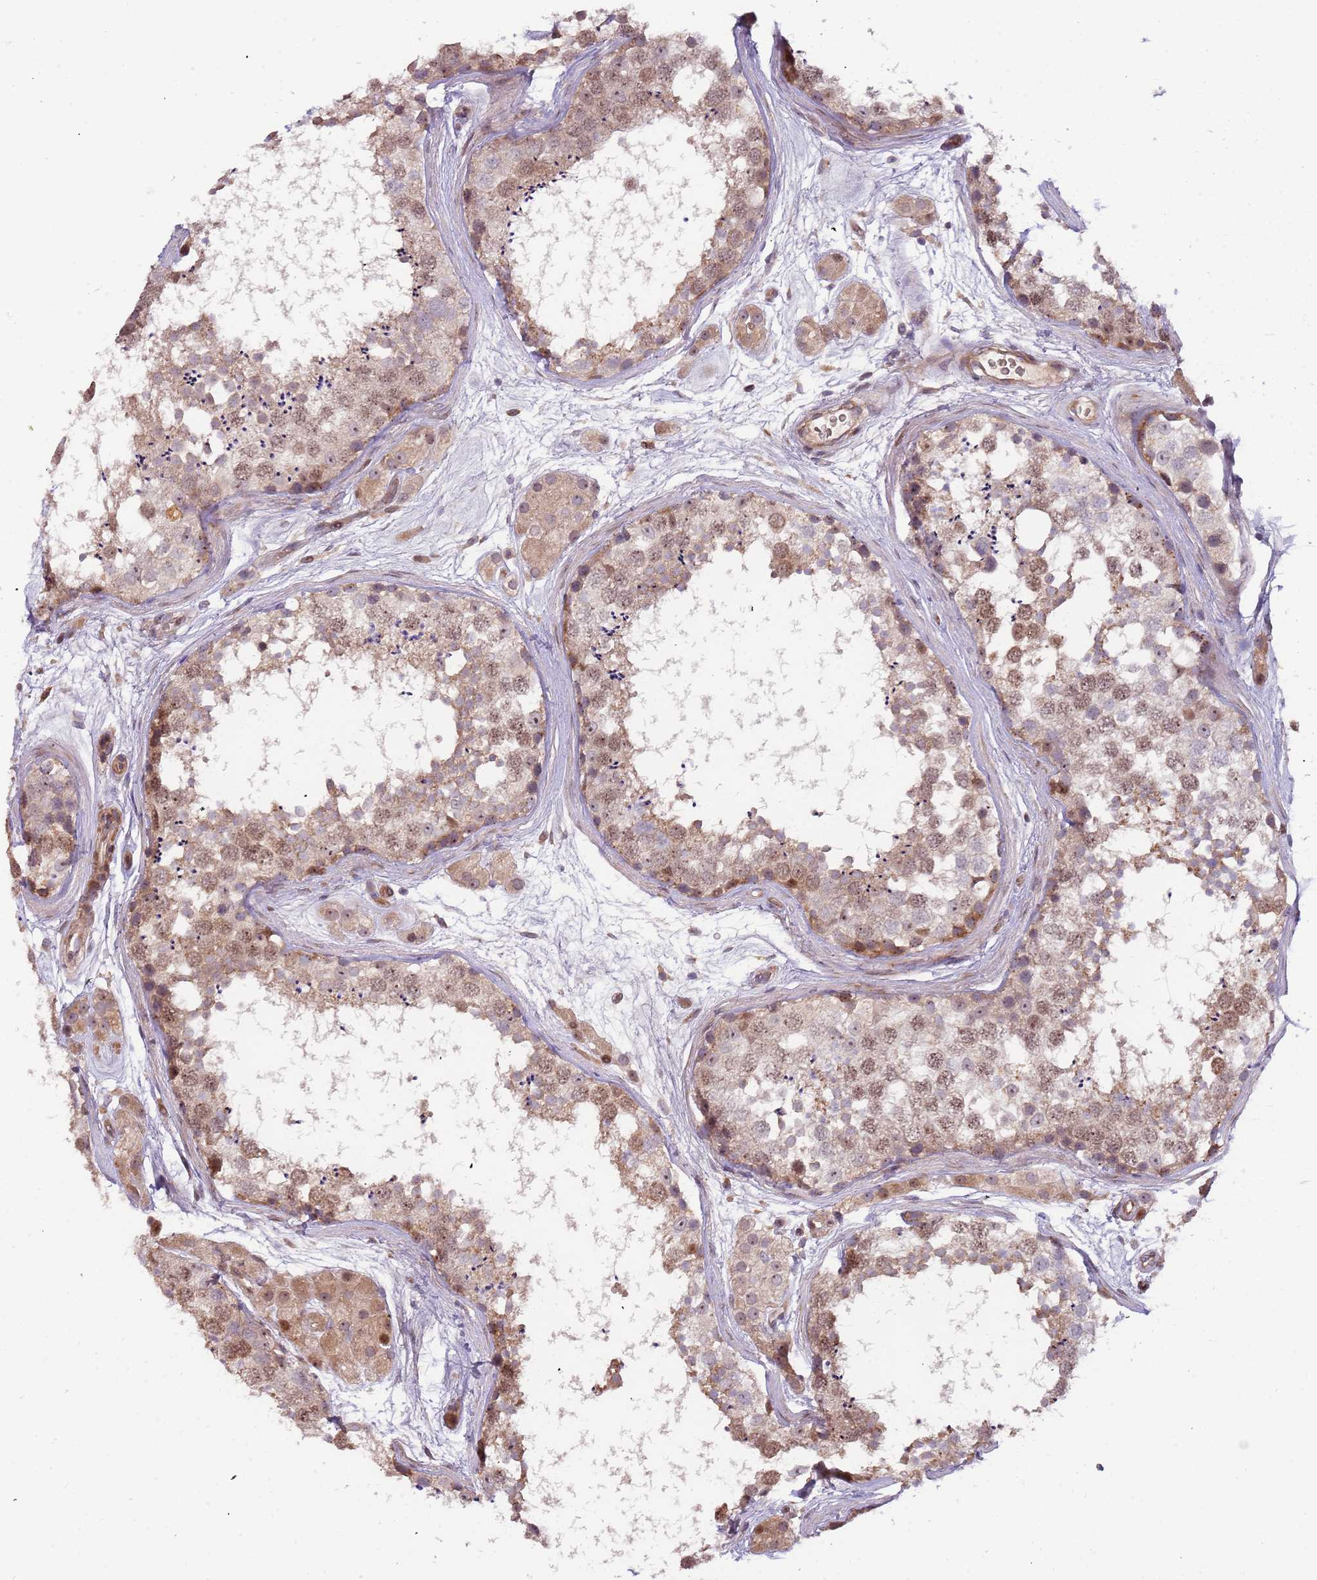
{"staining": {"intensity": "weak", "quantity": "25%-75%", "location": "cytoplasmic/membranous,nuclear"}, "tissue": "testis", "cell_type": "Cells in seminiferous ducts", "image_type": "normal", "snomed": [{"axis": "morphology", "description": "Normal tissue, NOS"}, {"axis": "topography", "description": "Testis"}], "caption": "IHC (DAB) staining of normal testis demonstrates weak cytoplasmic/membranous,nuclear protein expression in approximately 25%-75% of cells in seminiferous ducts. The protein is shown in brown color, while the nuclei are stained blue.", "gene": "TRAPPC6B", "patient": {"sex": "male", "age": 56}}